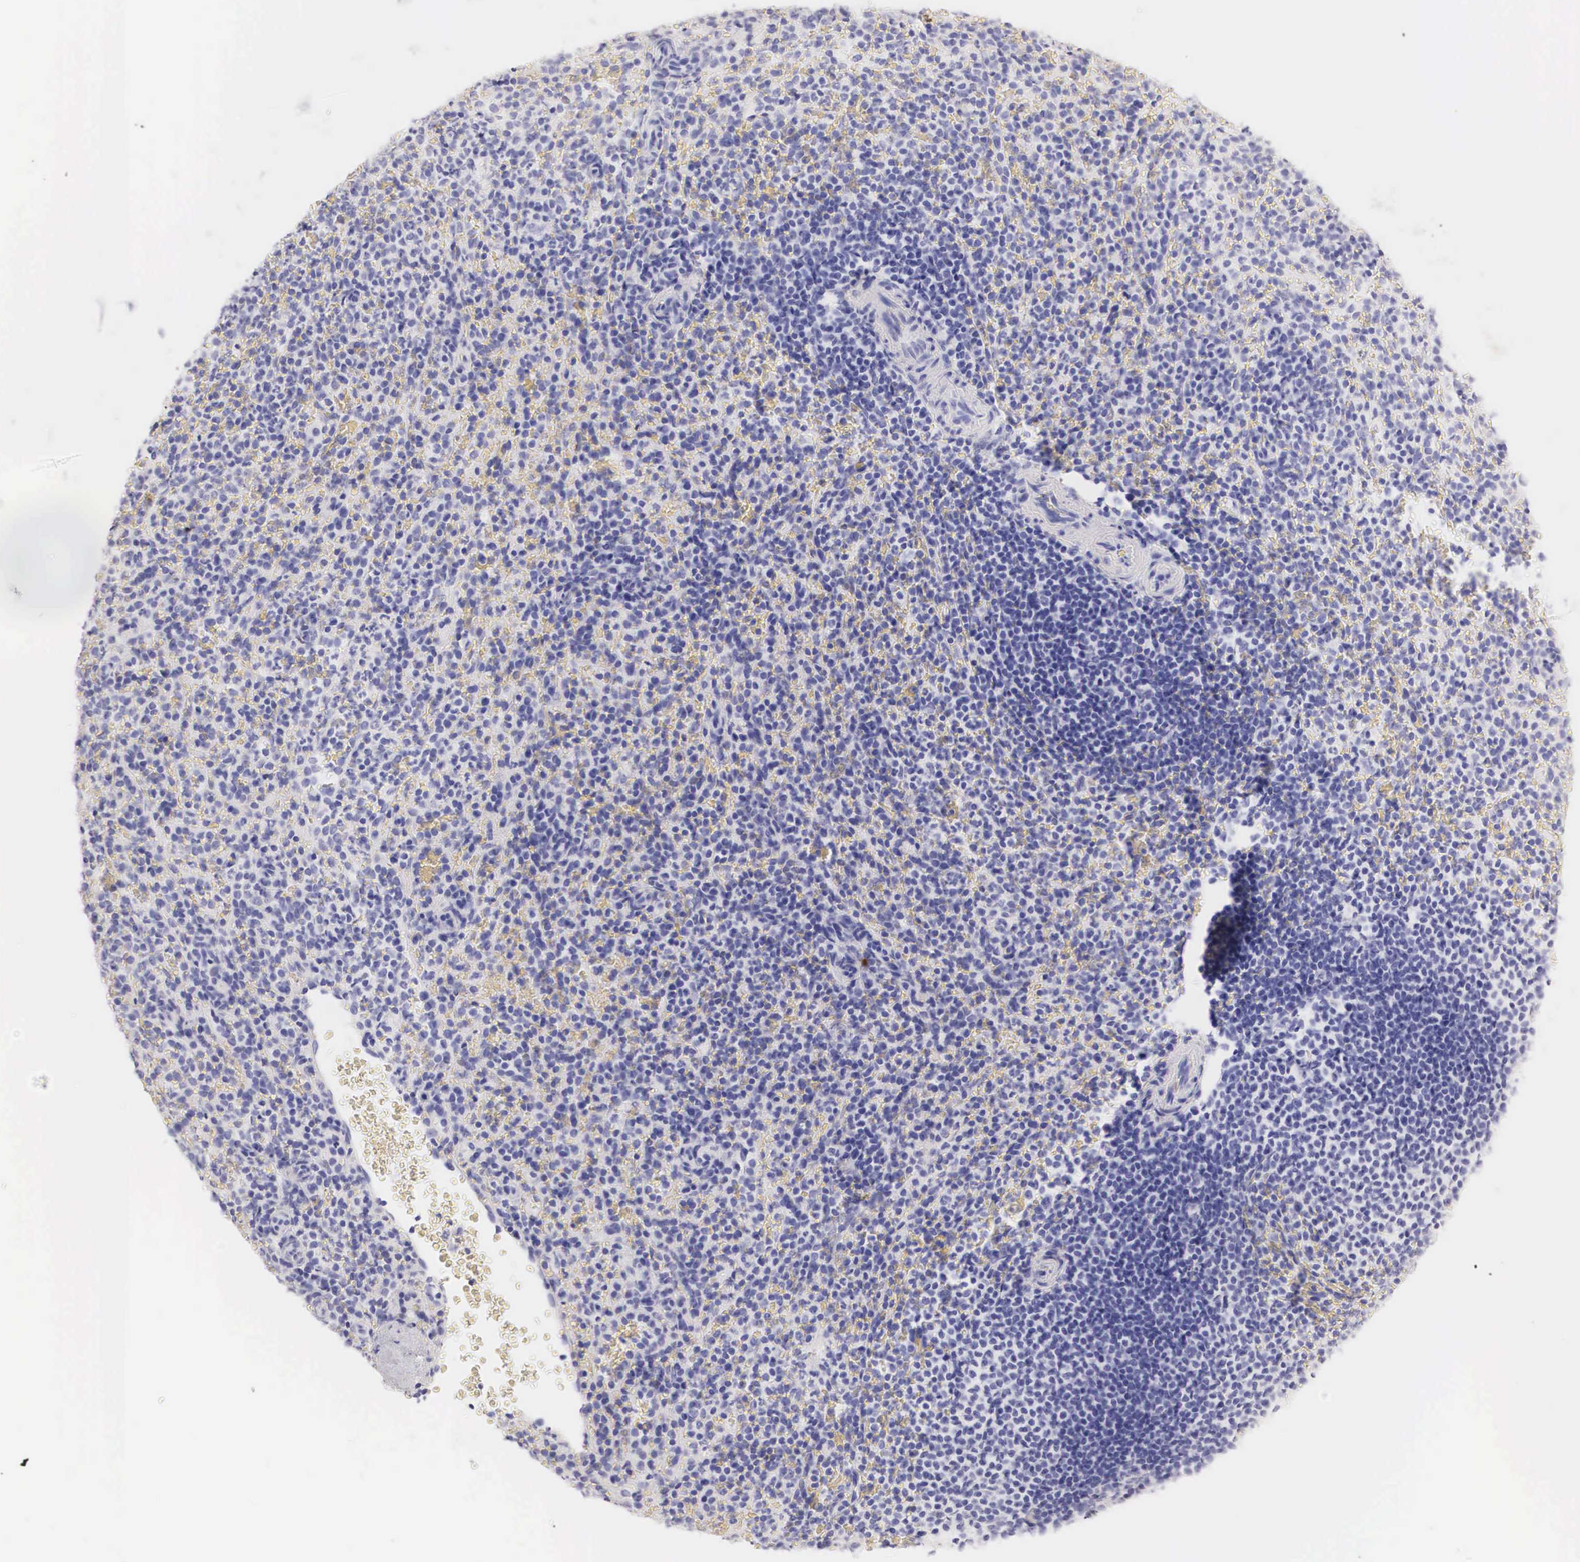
{"staining": {"intensity": "negative", "quantity": "none", "location": "none"}, "tissue": "spleen", "cell_type": "Cells in red pulp", "image_type": "normal", "snomed": [{"axis": "morphology", "description": "Normal tissue, NOS"}, {"axis": "topography", "description": "Spleen"}], "caption": "This histopathology image is of benign spleen stained with immunohistochemistry (IHC) to label a protein in brown with the nuclei are counter-stained blue. There is no staining in cells in red pulp.", "gene": "ERBB2", "patient": {"sex": "female", "age": 21}}